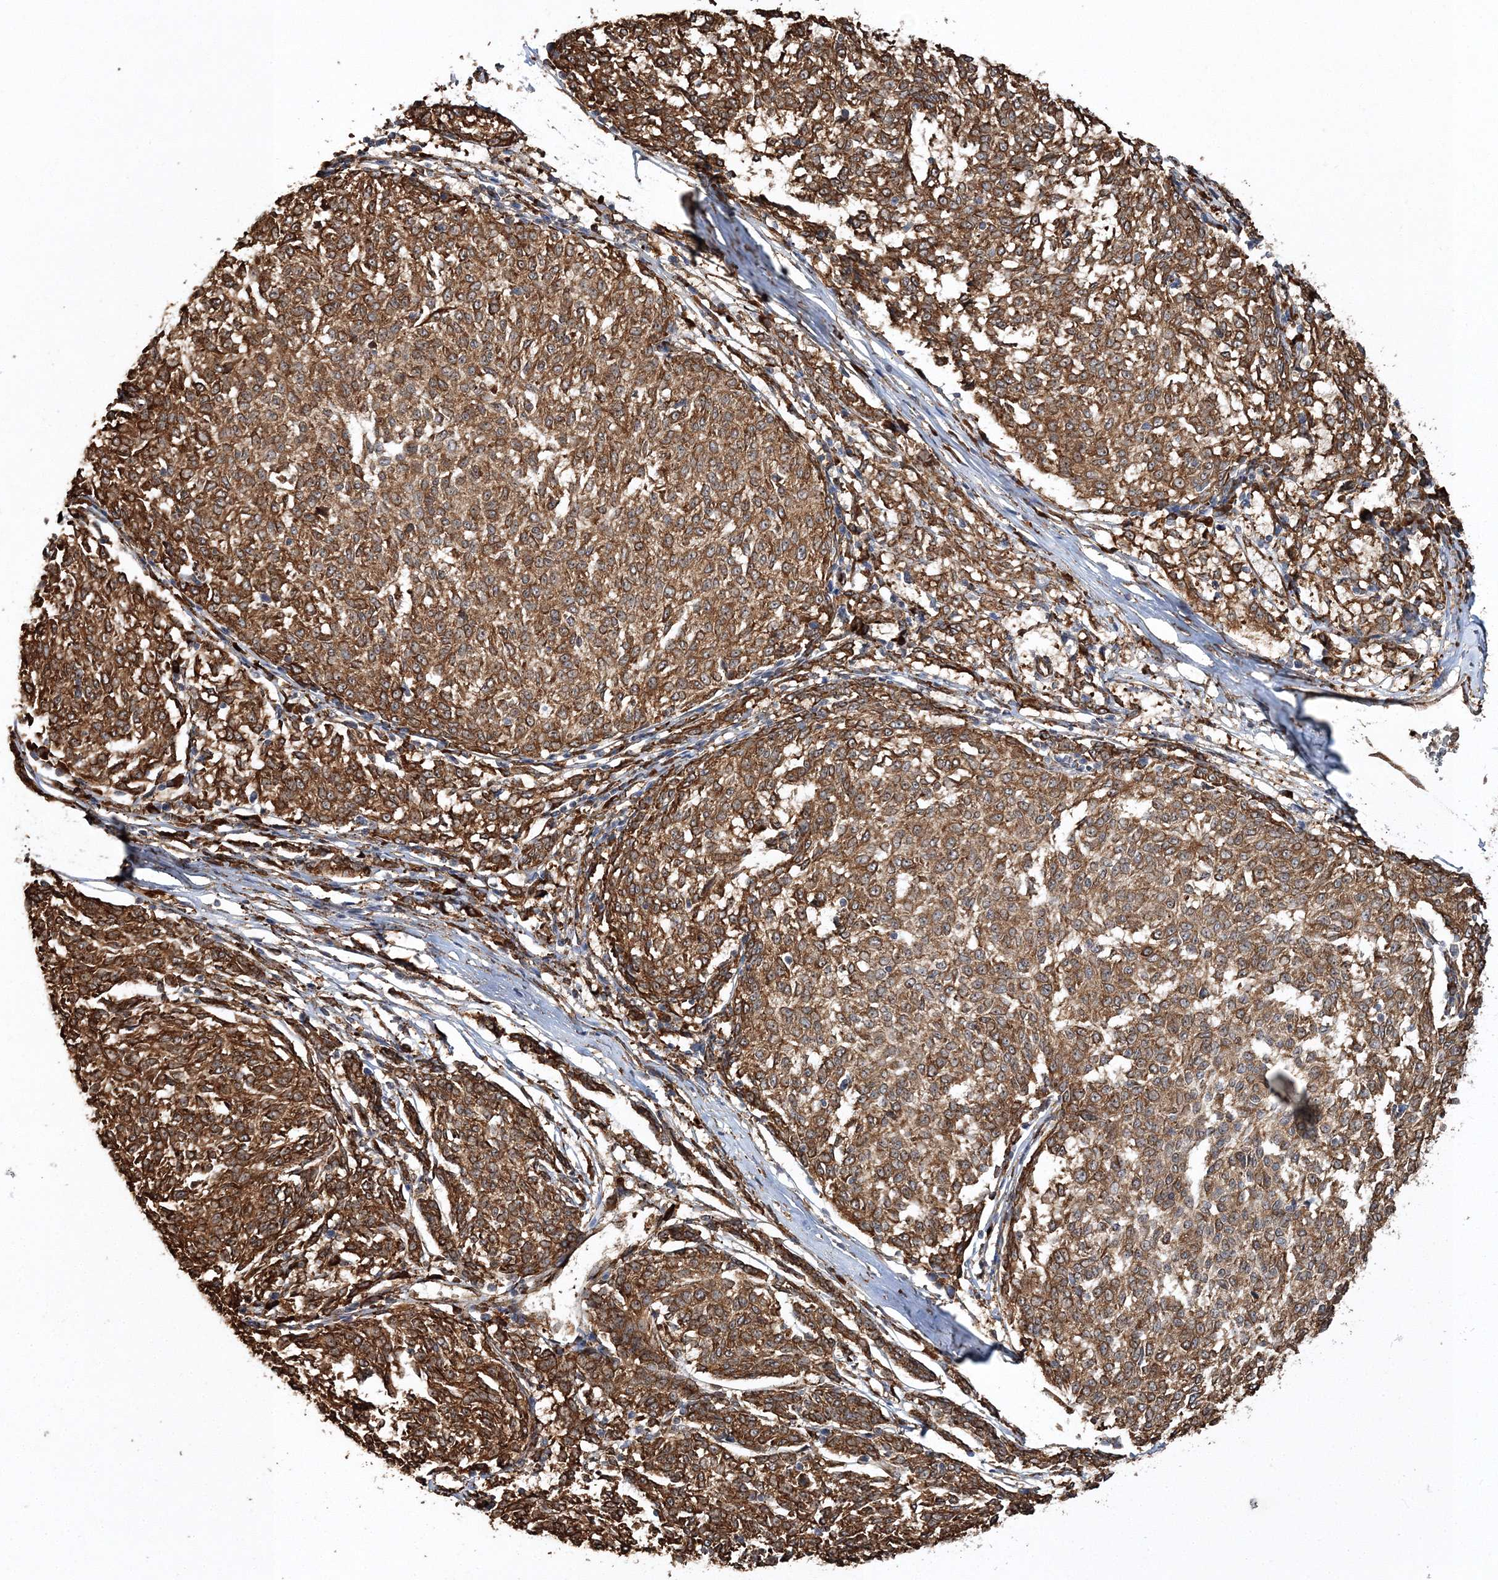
{"staining": {"intensity": "moderate", "quantity": ">75%", "location": "cytoplasmic/membranous"}, "tissue": "melanoma", "cell_type": "Tumor cells", "image_type": "cancer", "snomed": [{"axis": "morphology", "description": "Malignant melanoma, NOS"}, {"axis": "topography", "description": "Skin"}], "caption": "Protein staining of melanoma tissue exhibits moderate cytoplasmic/membranous expression in approximately >75% of tumor cells. The staining is performed using DAB (3,3'-diaminobenzidine) brown chromogen to label protein expression. The nuclei are counter-stained blue using hematoxylin.", "gene": "SCRN3", "patient": {"sex": "female", "age": 72}}